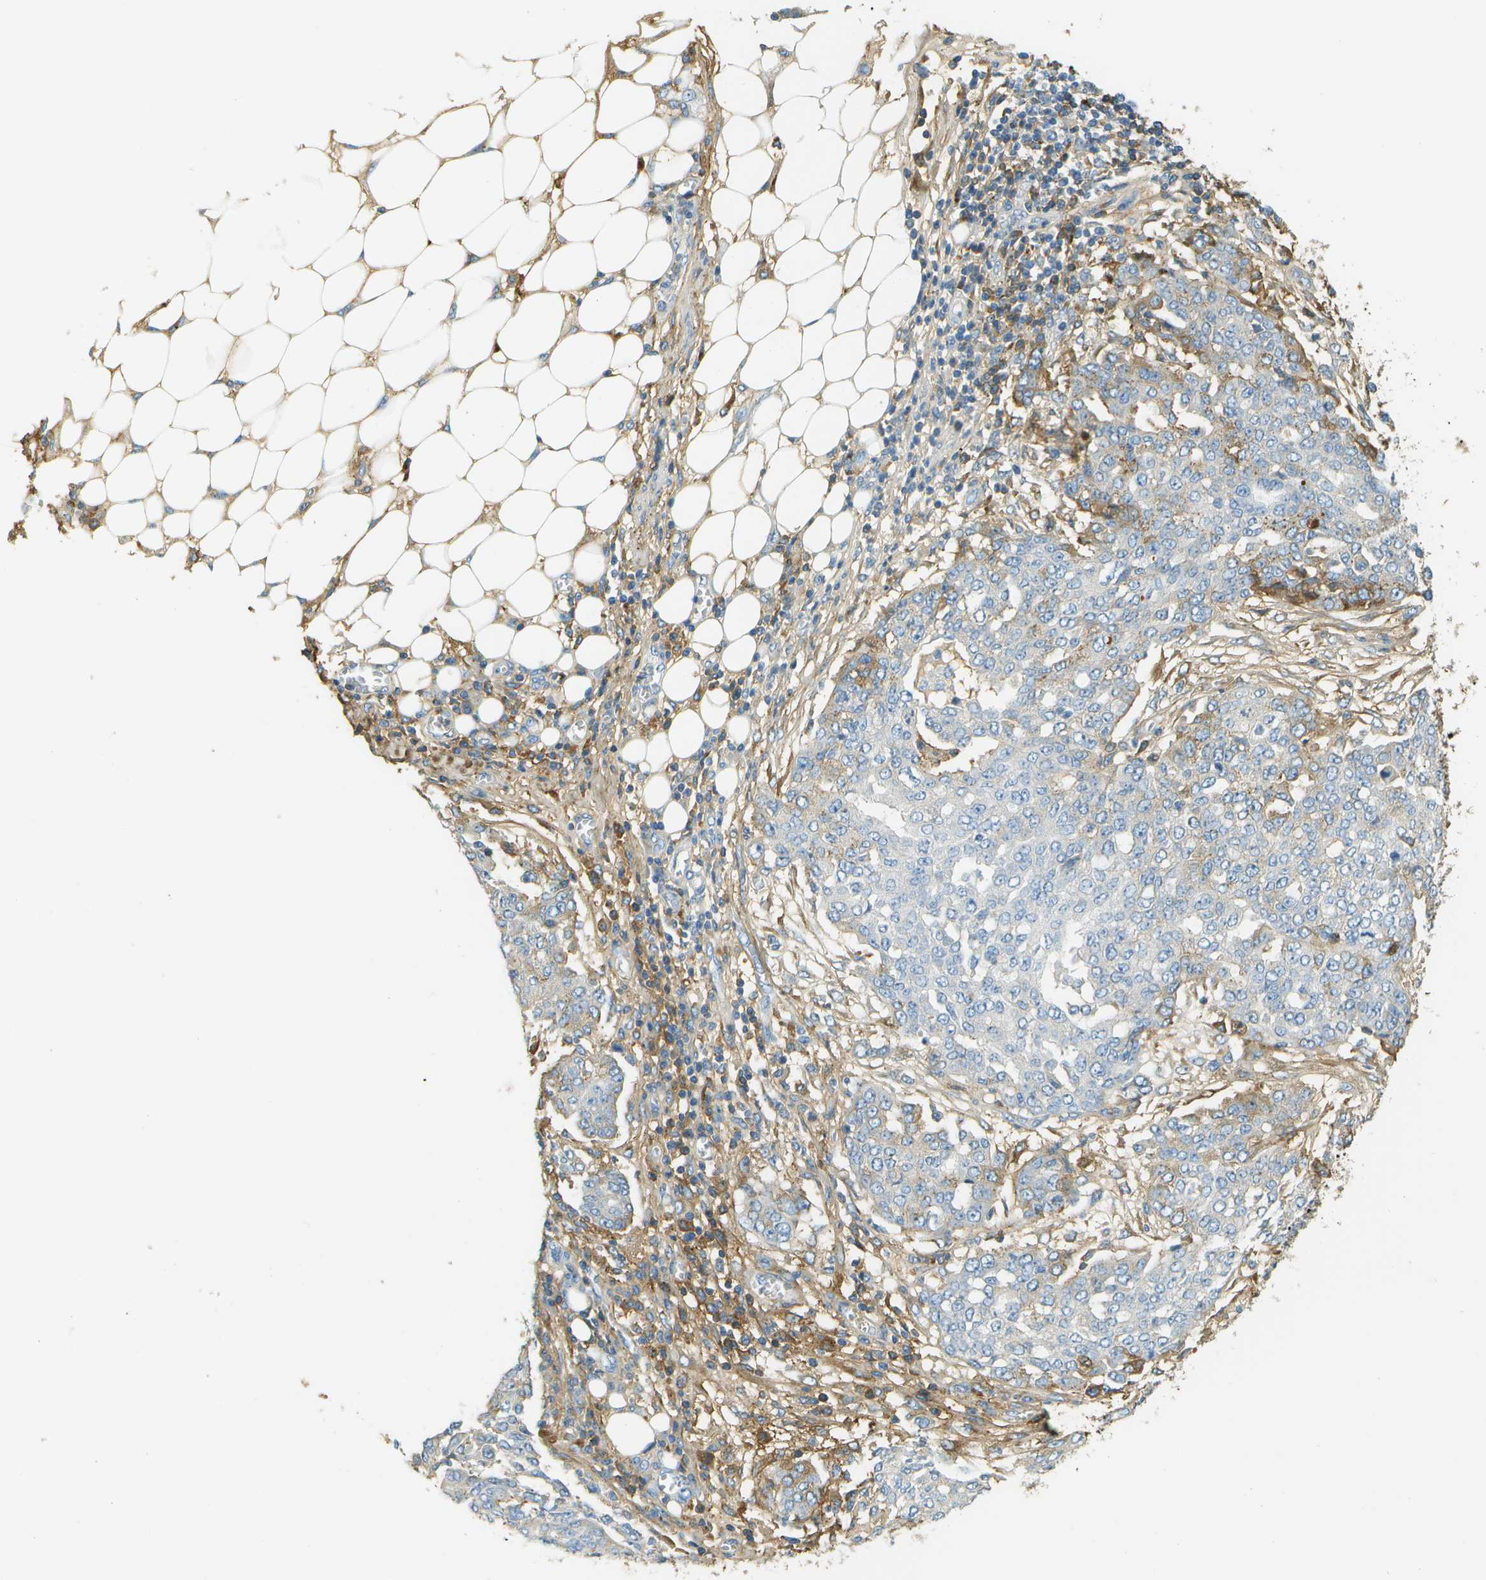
{"staining": {"intensity": "negative", "quantity": "none", "location": "none"}, "tissue": "ovarian cancer", "cell_type": "Tumor cells", "image_type": "cancer", "snomed": [{"axis": "morphology", "description": "Cystadenocarcinoma, serous, NOS"}, {"axis": "topography", "description": "Soft tissue"}, {"axis": "topography", "description": "Ovary"}], "caption": "Tumor cells show no significant positivity in ovarian cancer.", "gene": "DCN", "patient": {"sex": "female", "age": 57}}